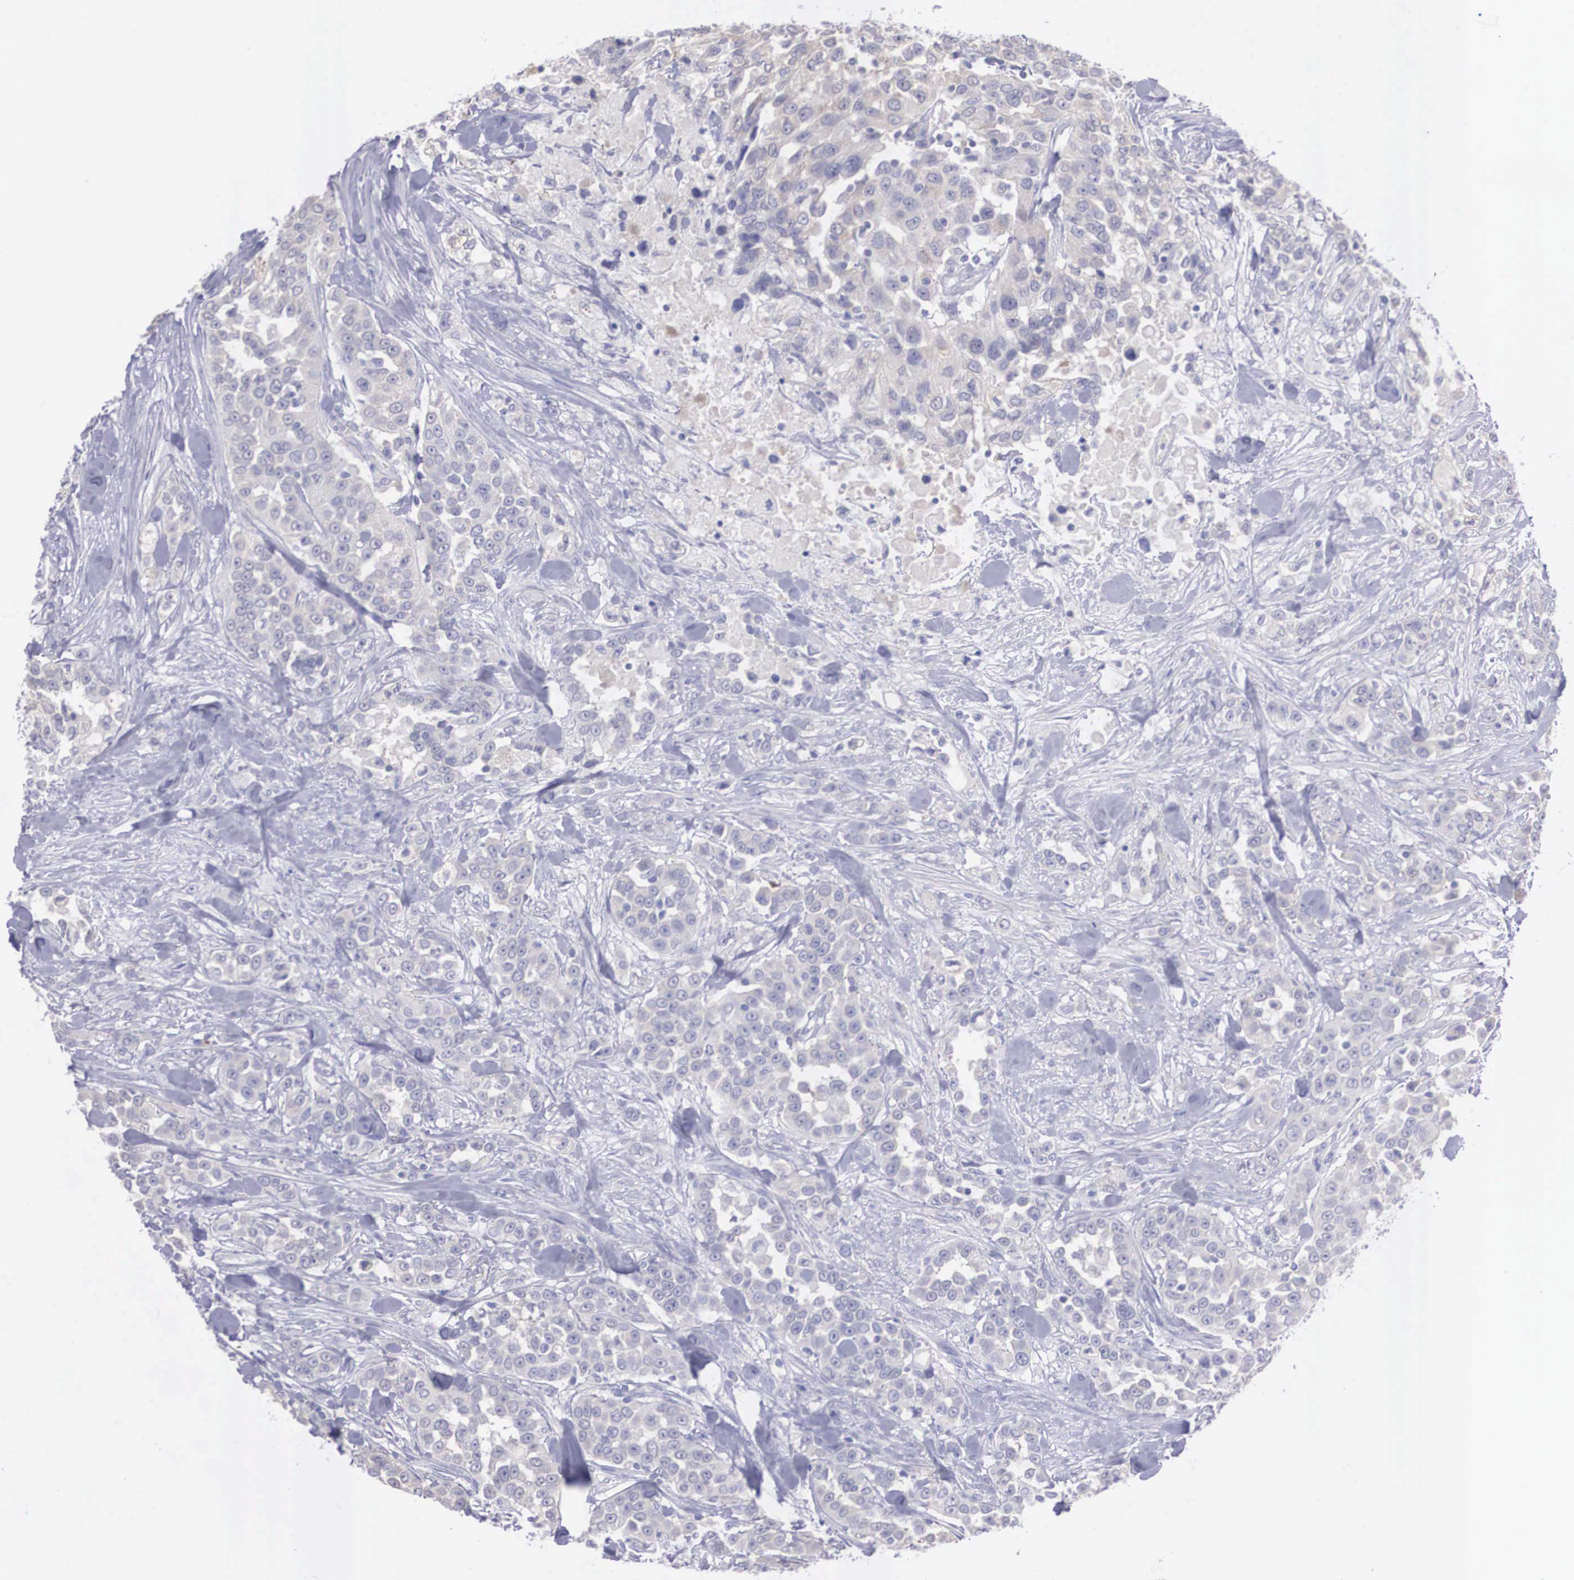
{"staining": {"intensity": "negative", "quantity": "none", "location": "none"}, "tissue": "urothelial cancer", "cell_type": "Tumor cells", "image_type": "cancer", "snomed": [{"axis": "morphology", "description": "Urothelial carcinoma, High grade"}, {"axis": "topography", "description": "Urinary bladder"}], "caption": "Tumor cells show no significant expression in urothelial cancer.", "gene": "REPS2", "patient": {"sex": "female", "age": 80}}